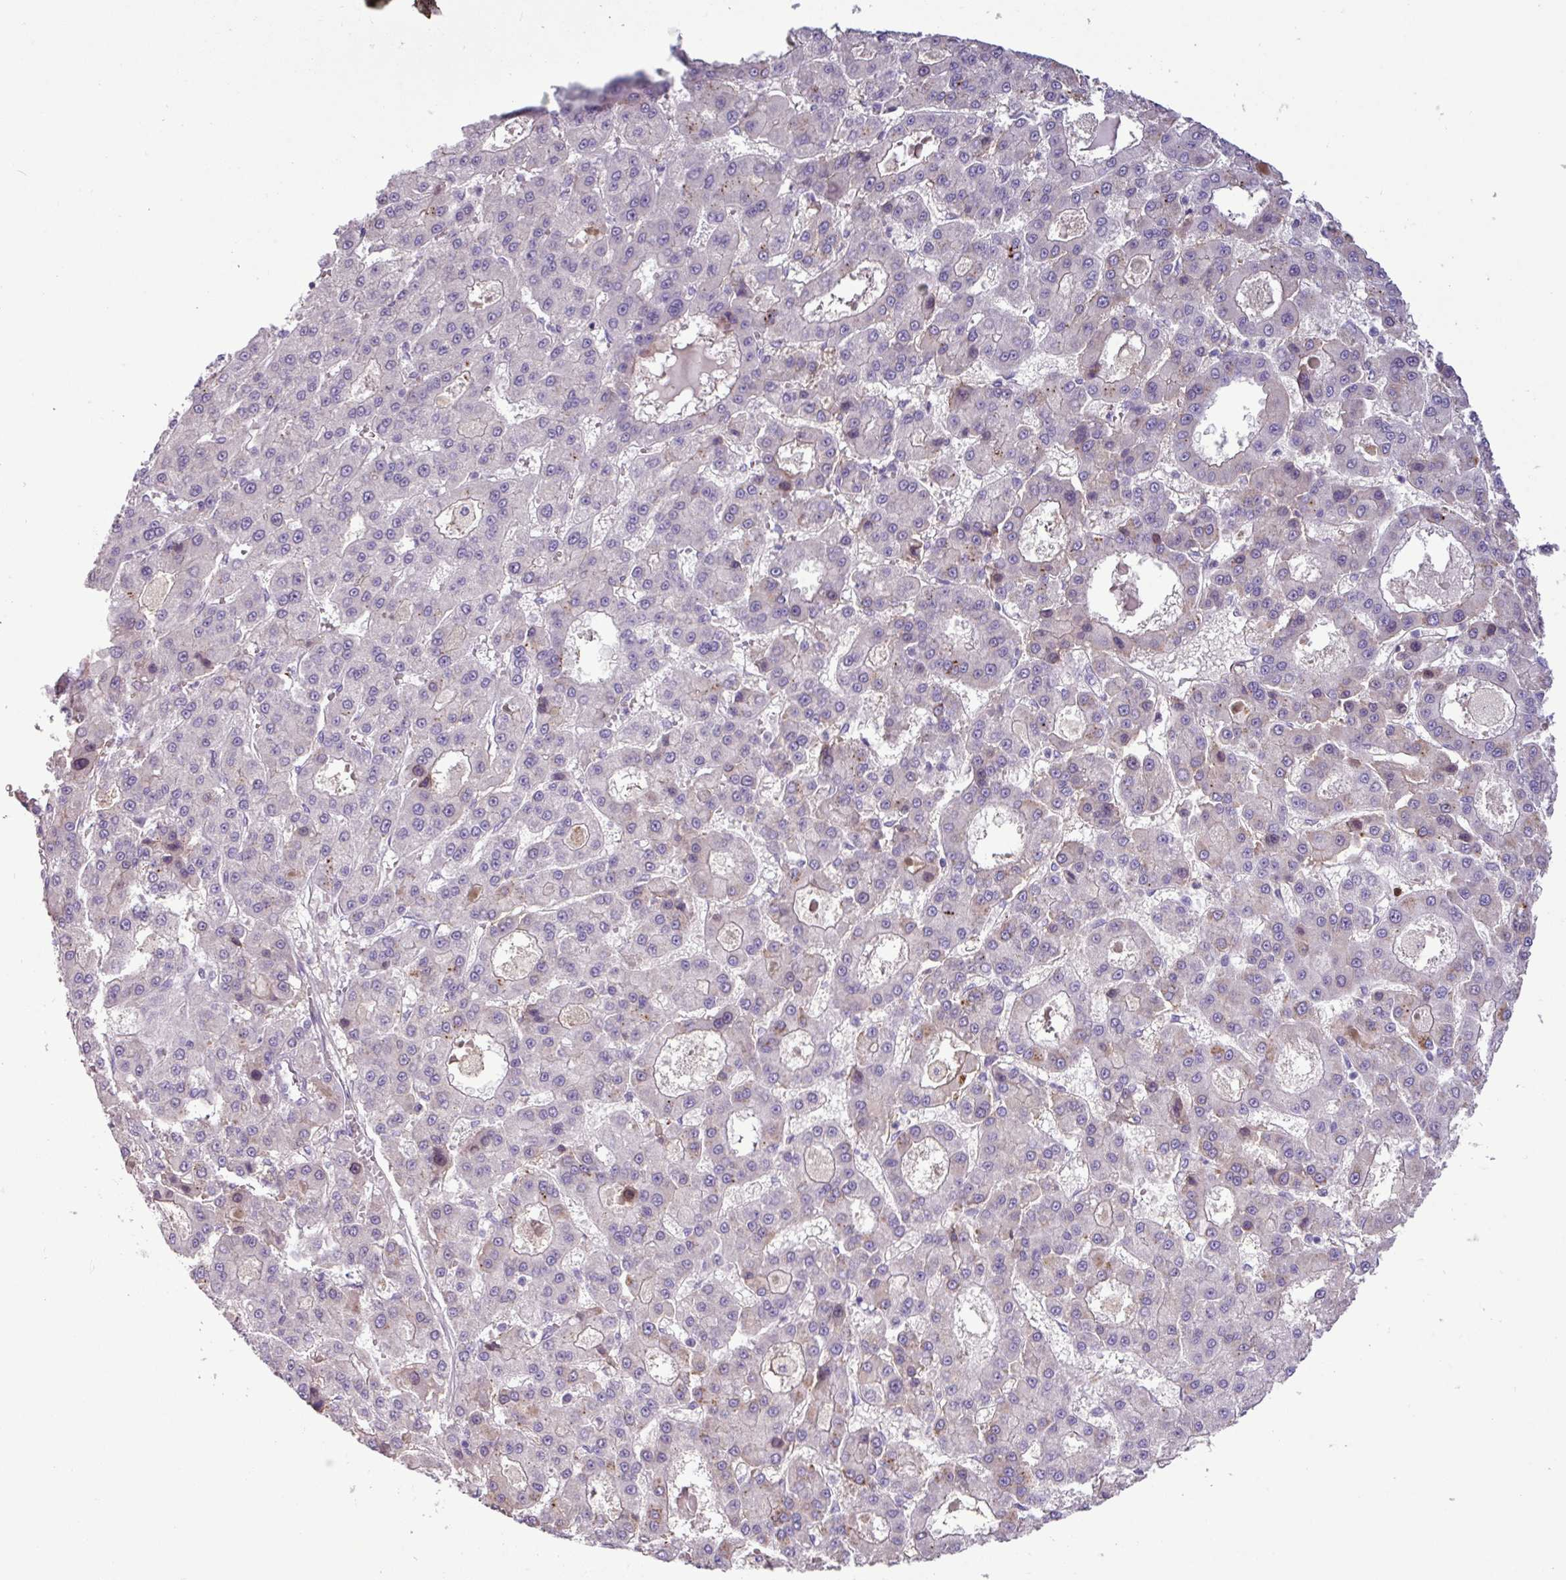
{"staining": {"intensity": "negative", "quantity": "none", "location": "none"}, "tissue": "liver cancer", "cell_type": "Tumor cells", "image_type": "cancer", "snomed": [{"axis": "morphology", "description": "Carcinoma, Hepatocellular, NOS"}, {"axis": "topography", "description": "Liver"}], "caption": "The photomicrograph demonstrates no significant staining in tumor cells of liver cancer (hepatocellular carcinoma).", "gene": "PNLDC1", "patient": {"sex": "male", "age": 70}}